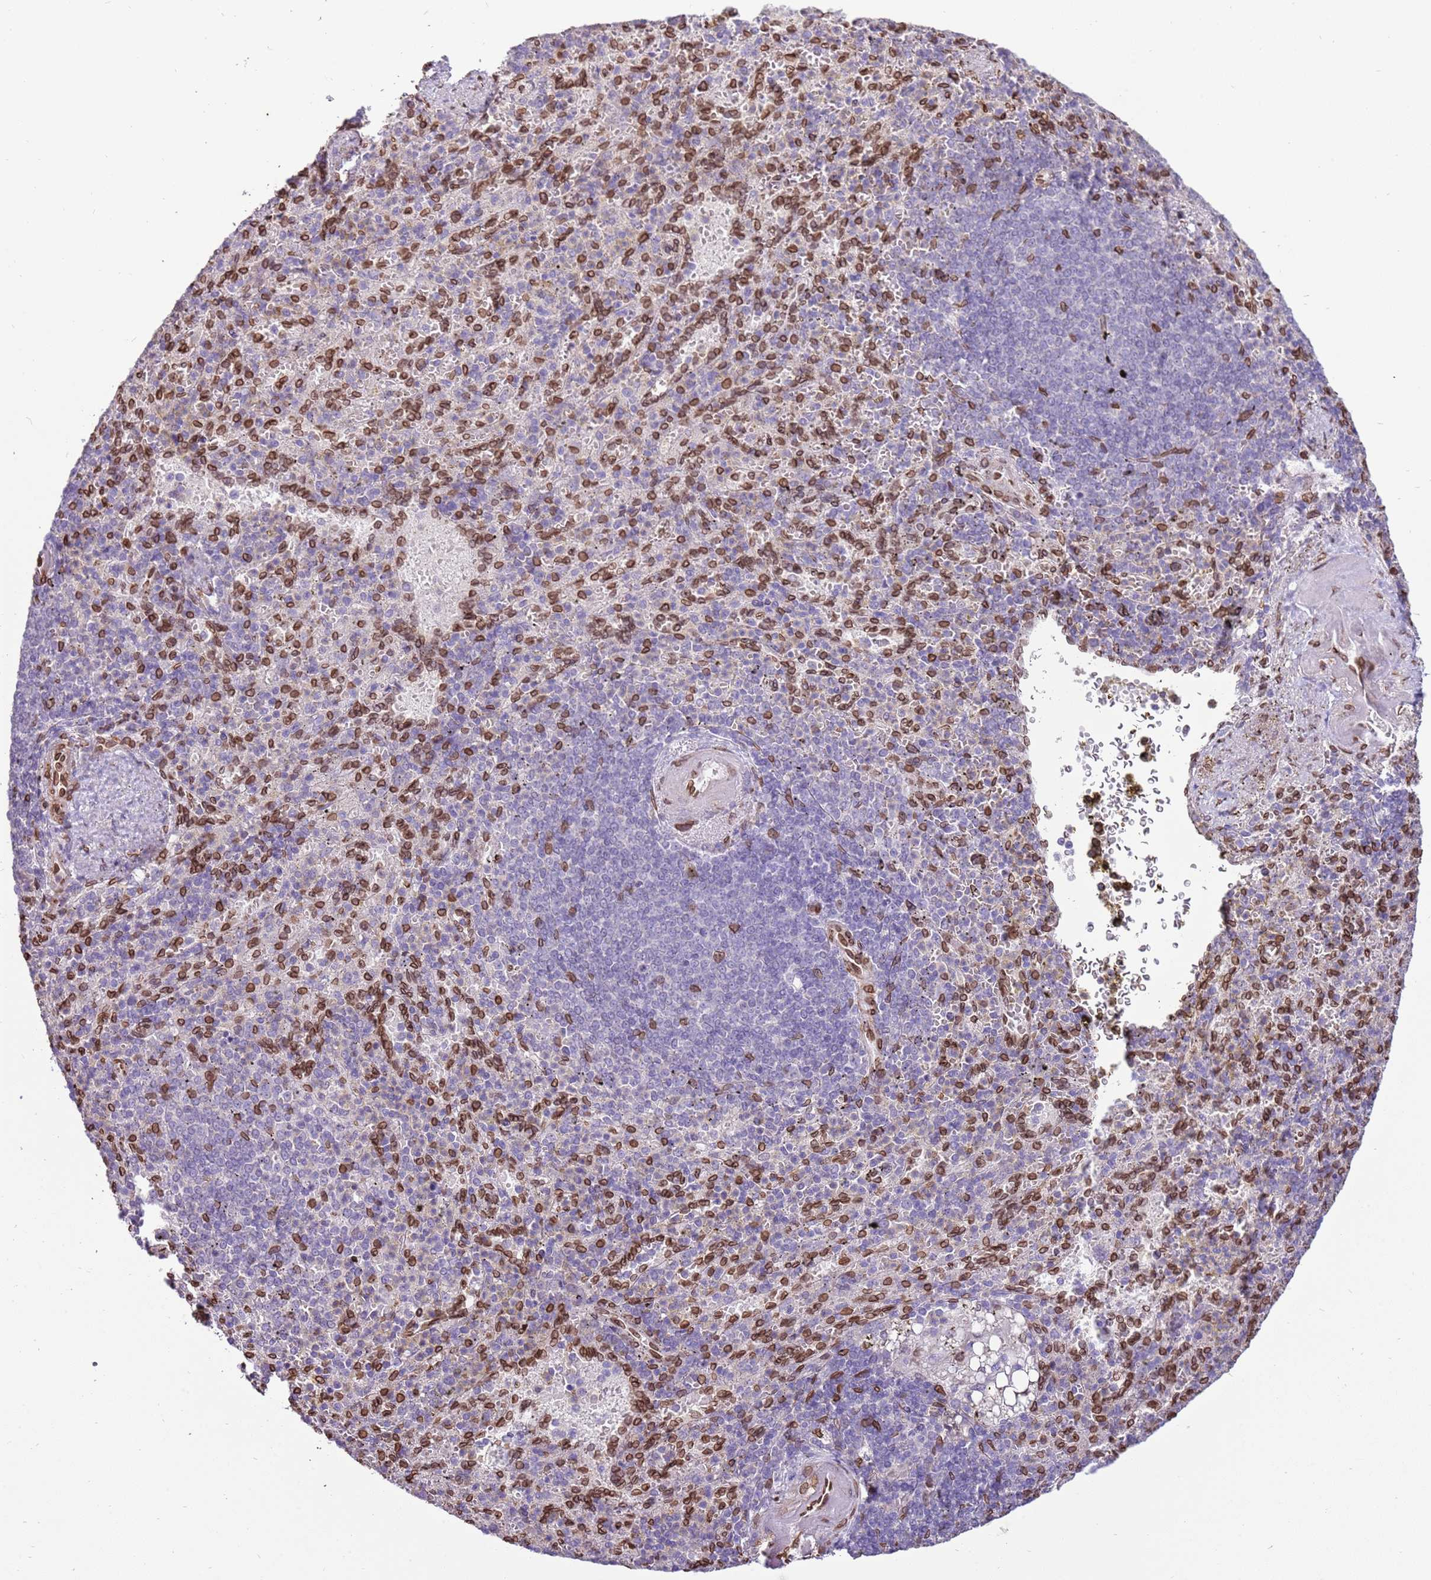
{"staining": {"intensity": "strong", "quantity": "<25%", "location": "cytoplasmic/membranous,nuclear"}, "tissue": "spleen", "cell_type": "Cells in red pulp", "image_type": "normal", "snomed": [{"axis": "morphology", "description": "Normal tissue, NOS"}, {"axis": "topography", "description": "Spleen"}], "caption": "An image of spleen stained for a protein displays strong cytoplasmic/membranous,nuclear brown staining in cells in red pulp. (brown staining indicates protein expression, while blue staining denotes nuclei).", "gene": "TMEM47", "patient": {"sex": "female", "age": 74}}